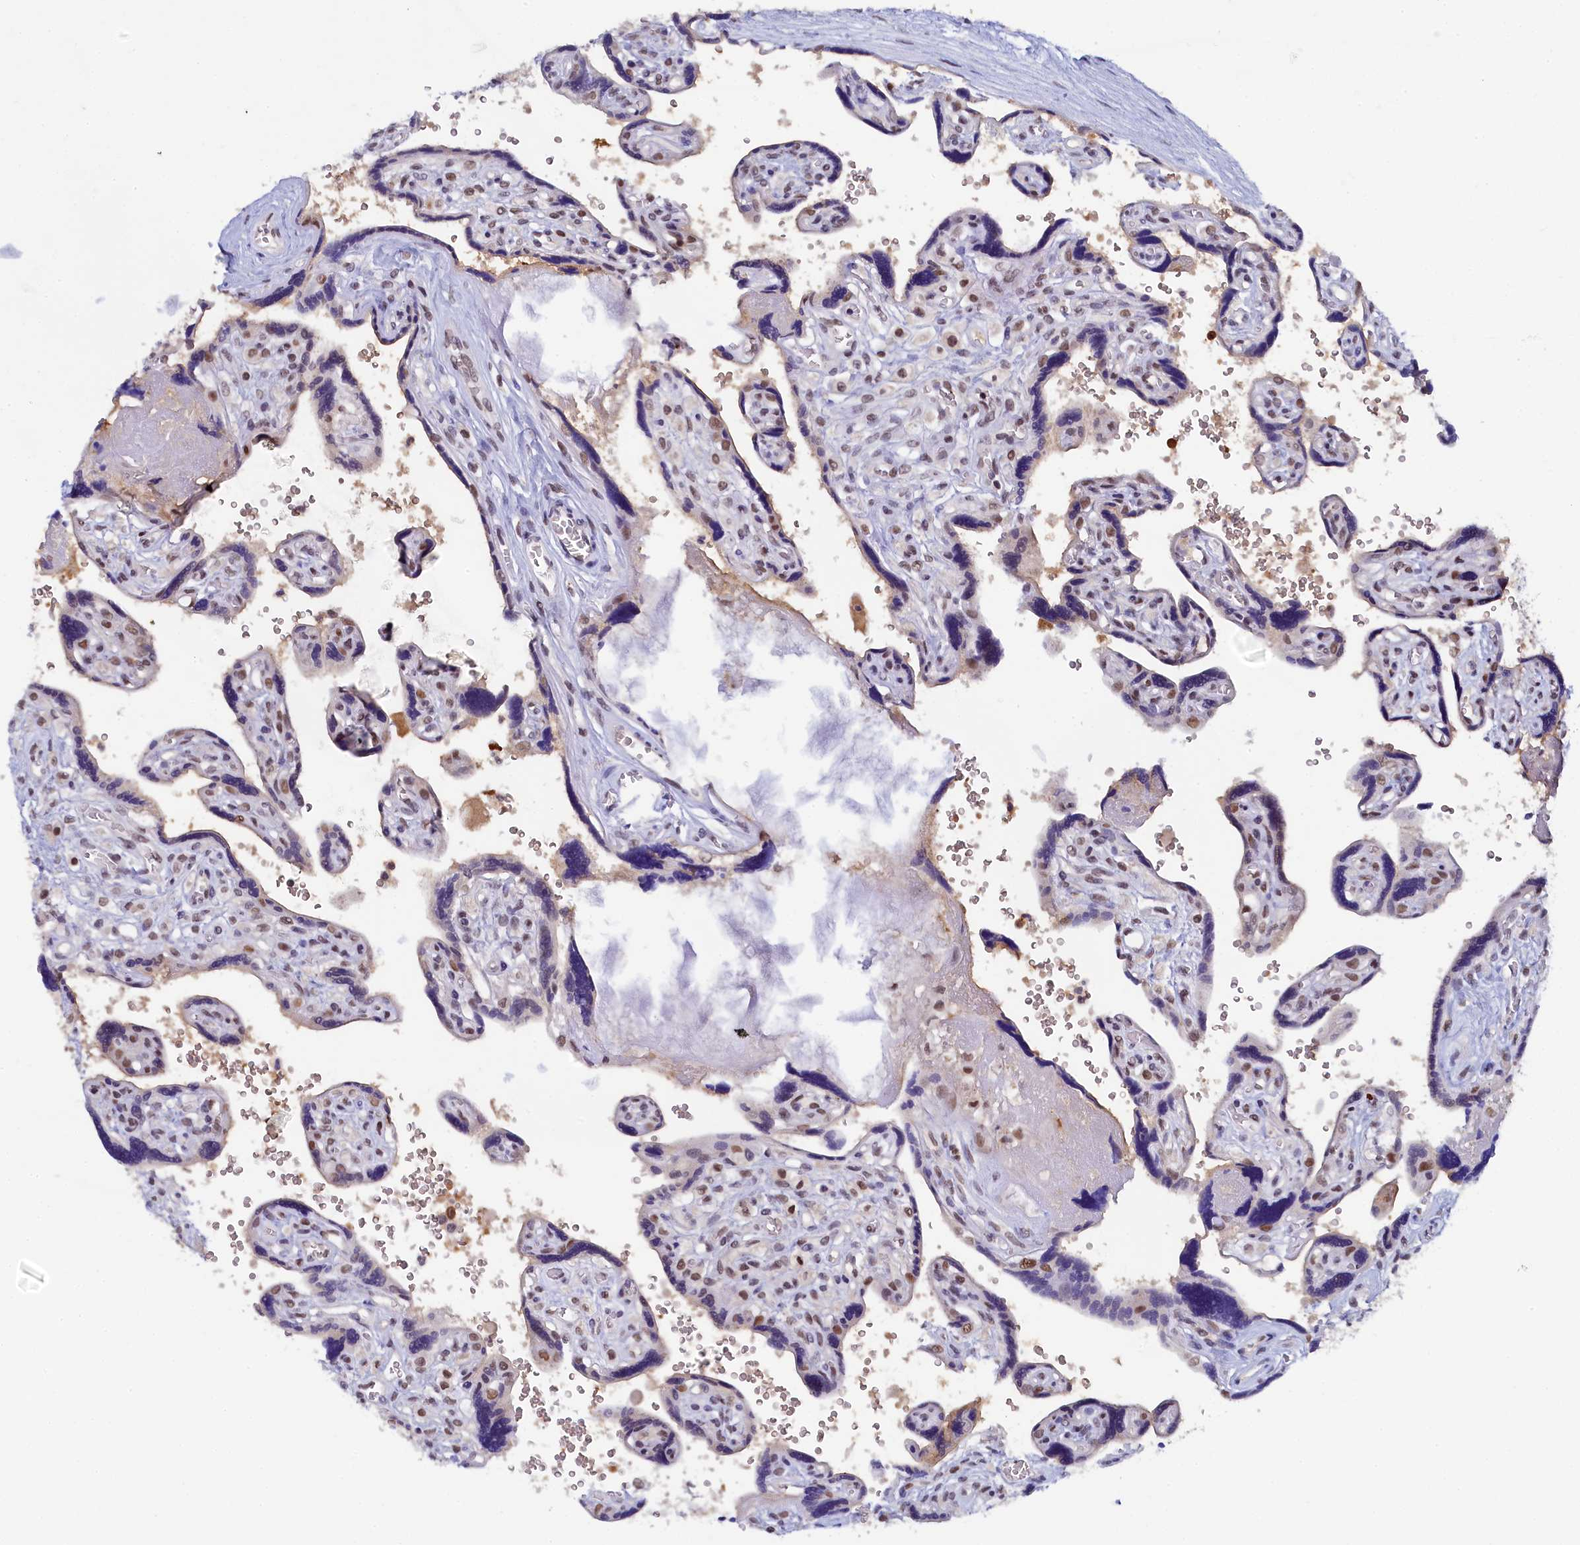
{"staining": {"intensity": "moderate", "quantity": "<25%", "location": "nuclear"}, "tissue": "placenta", "cell_type": "Trophoblastic cells", "image_type": "normal", "snomed": [{"axis": "morphology", "description": "Normal tissue, NOS"}, {"axis": "topography", "description": "Placenta"}], "caption": "Immunohistochemistry (DAB (3,3'-diaminobenzidine)) staining of normal human placenta shows moderate nuclear protein staining in about <25% of trophoblastic cells. (brown staining indicates protein expression, while blue staining denotes nuclei).", "gene": "INTS14", "patient": {"sex": "female", "age": 39}}